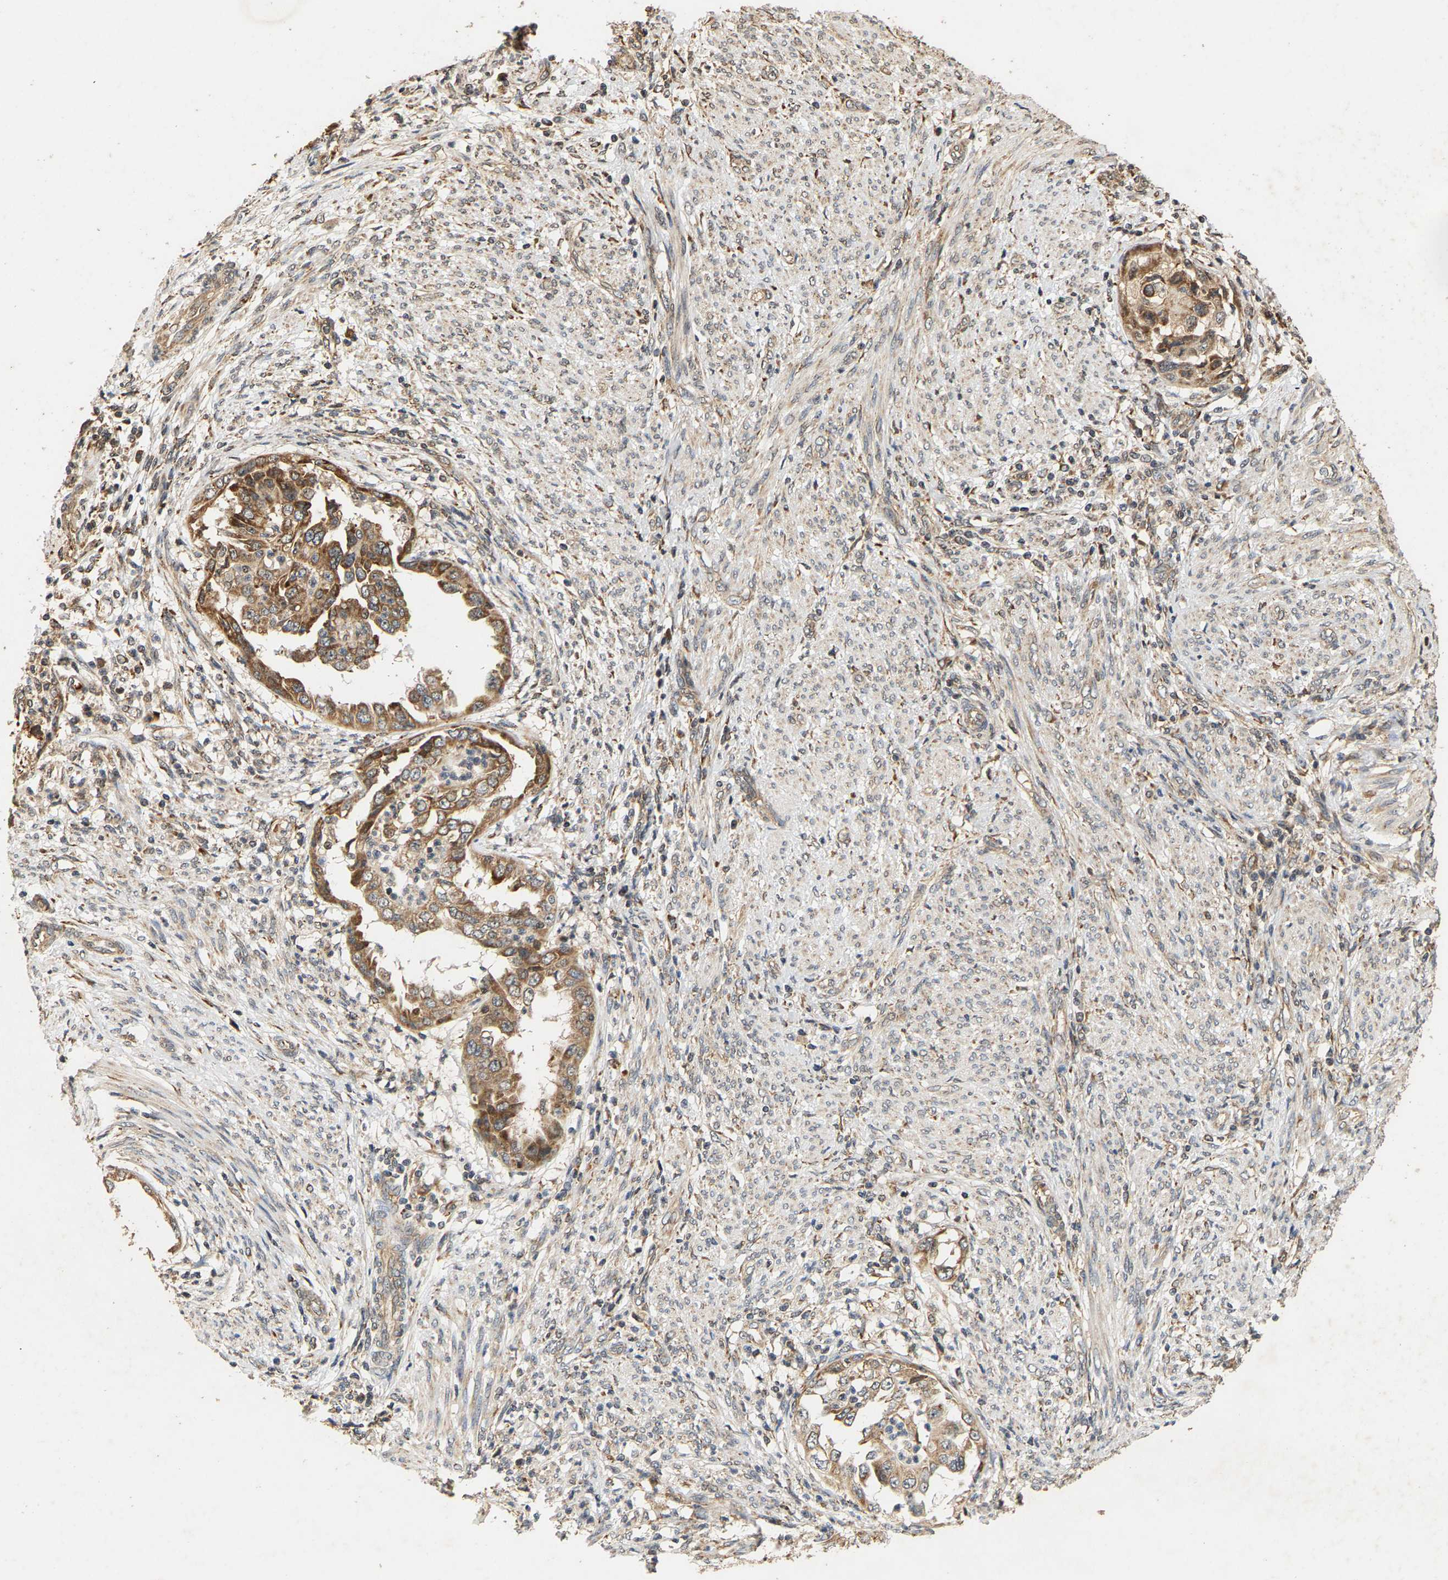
{"staining": {"intensity": "moderate", "quantity": ">75%", "location": "cytoplasmic/membranous"}, "tissue": "endometrial cancer", "cell_type": "Tumor cells", "image_type": "cancer", "snomed": [{"axis": "morphology", "description": "Adenocarcinoma, NOS"}, {"axis": "topography", "description": "Endometrium"}], "caption": "The histopathology image demonstrates staining of endometrial cancer, revealing moderate cytoplasmic/membranous protein expression (brown color) within tumor cells.", "gene": "CIDEC", "patient": {"sex": "female", "age": 85}}